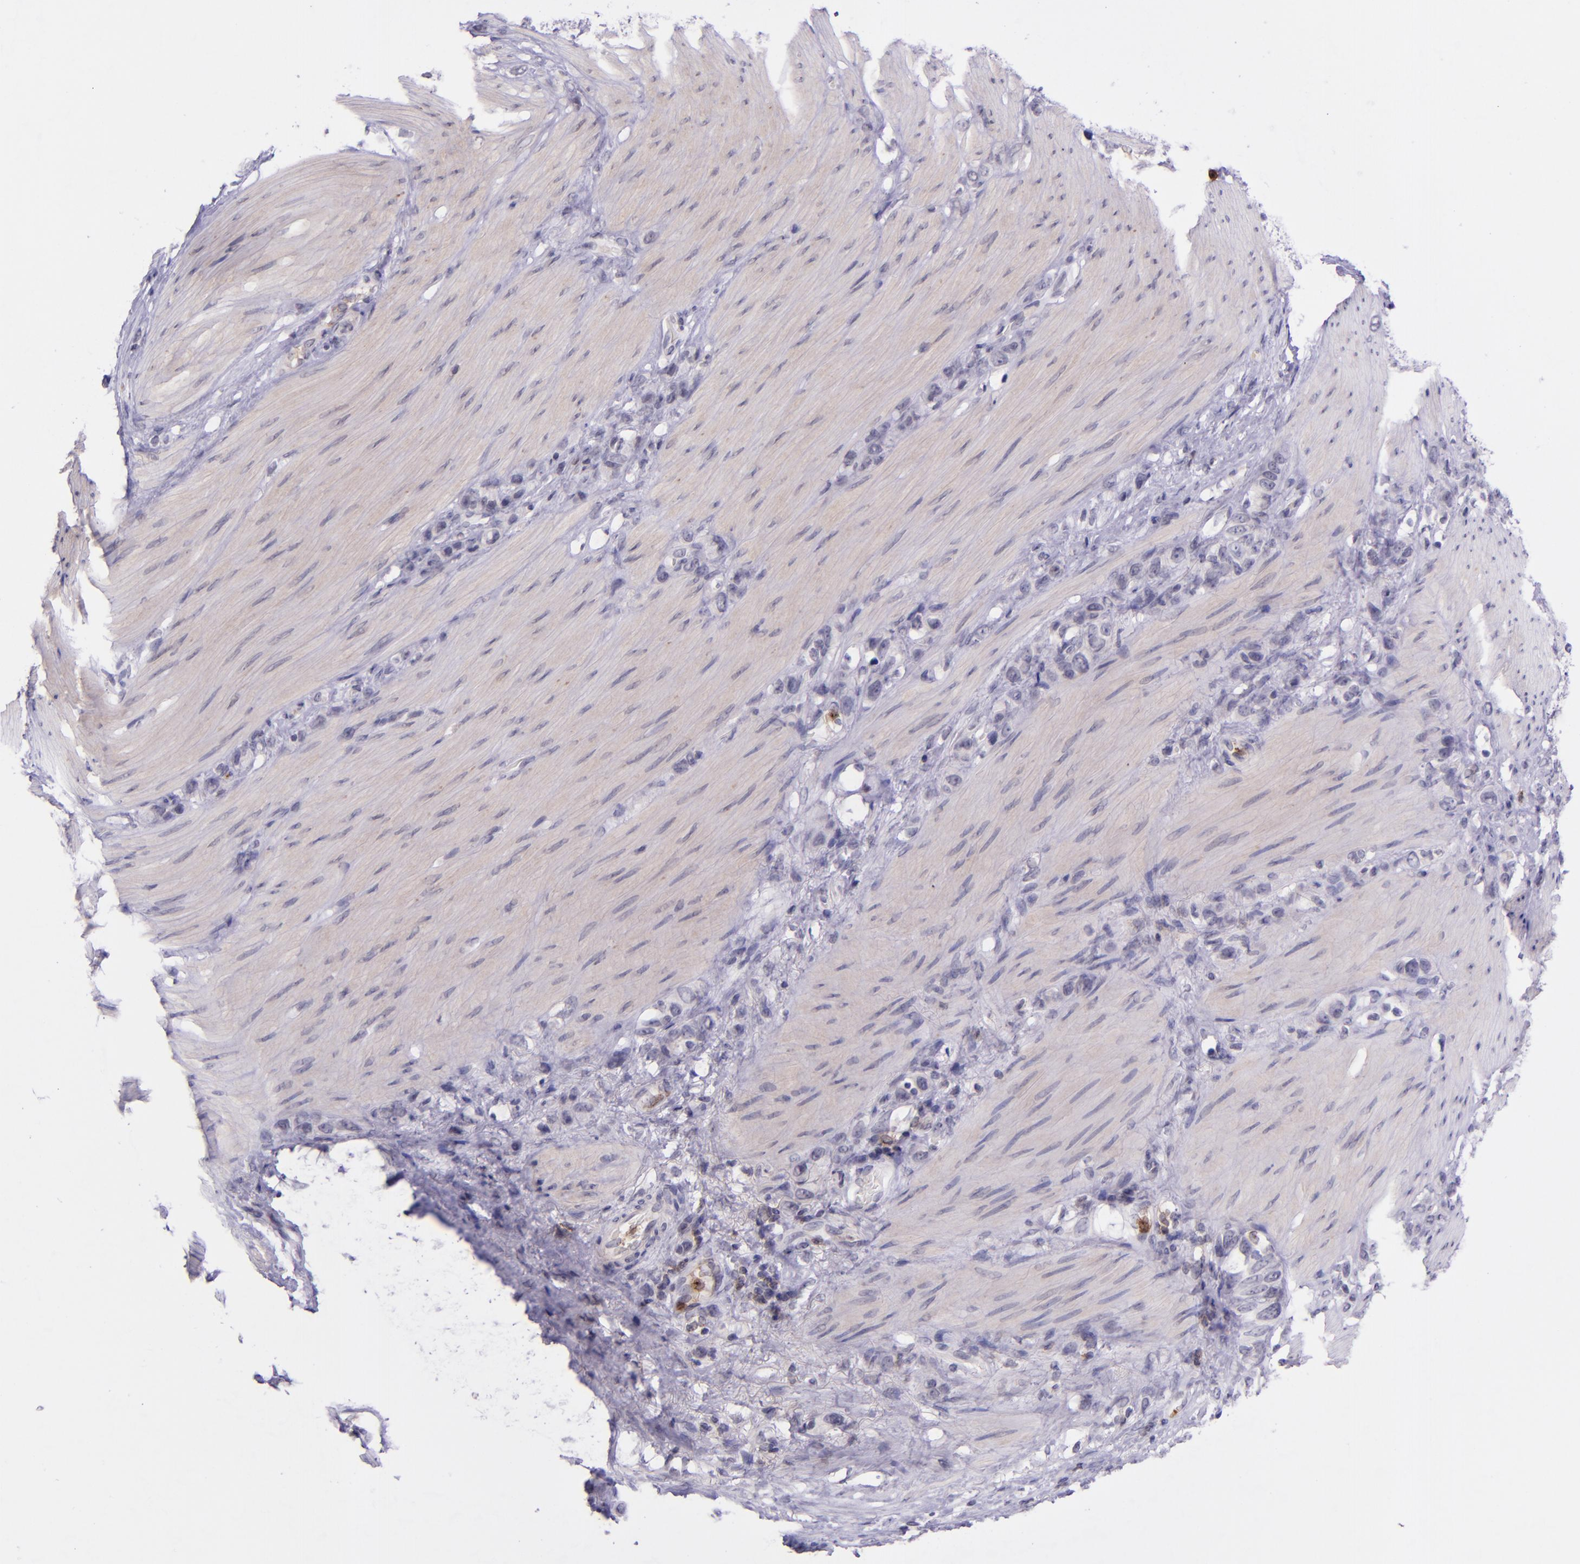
{"staining": {"intensity": "negative", "quantity": "none", "location": "none"}, "tissue": "stomach cancer", "cell_type": "Tumor cells", "image_type": "cancer", "snomed": [{"axis": "morphology", "description": "Normal tissue, NOS"}, {"axis": "morphology", "description": "Adenocarcinoma, NOS"}, {"axis": "morphology", "description": "Adenocarcinoma, High grade"}, {"axis": "topography", "description": "Stomach, upper"}, {"axis": "topography", "description": "Stomach"}], "caption": "A micrograph of stomach cancer stained for a protein exhibits no brown staining in tumor cells.", "gene": "SELL", "patient": {"sex": "female", "age": 65}}